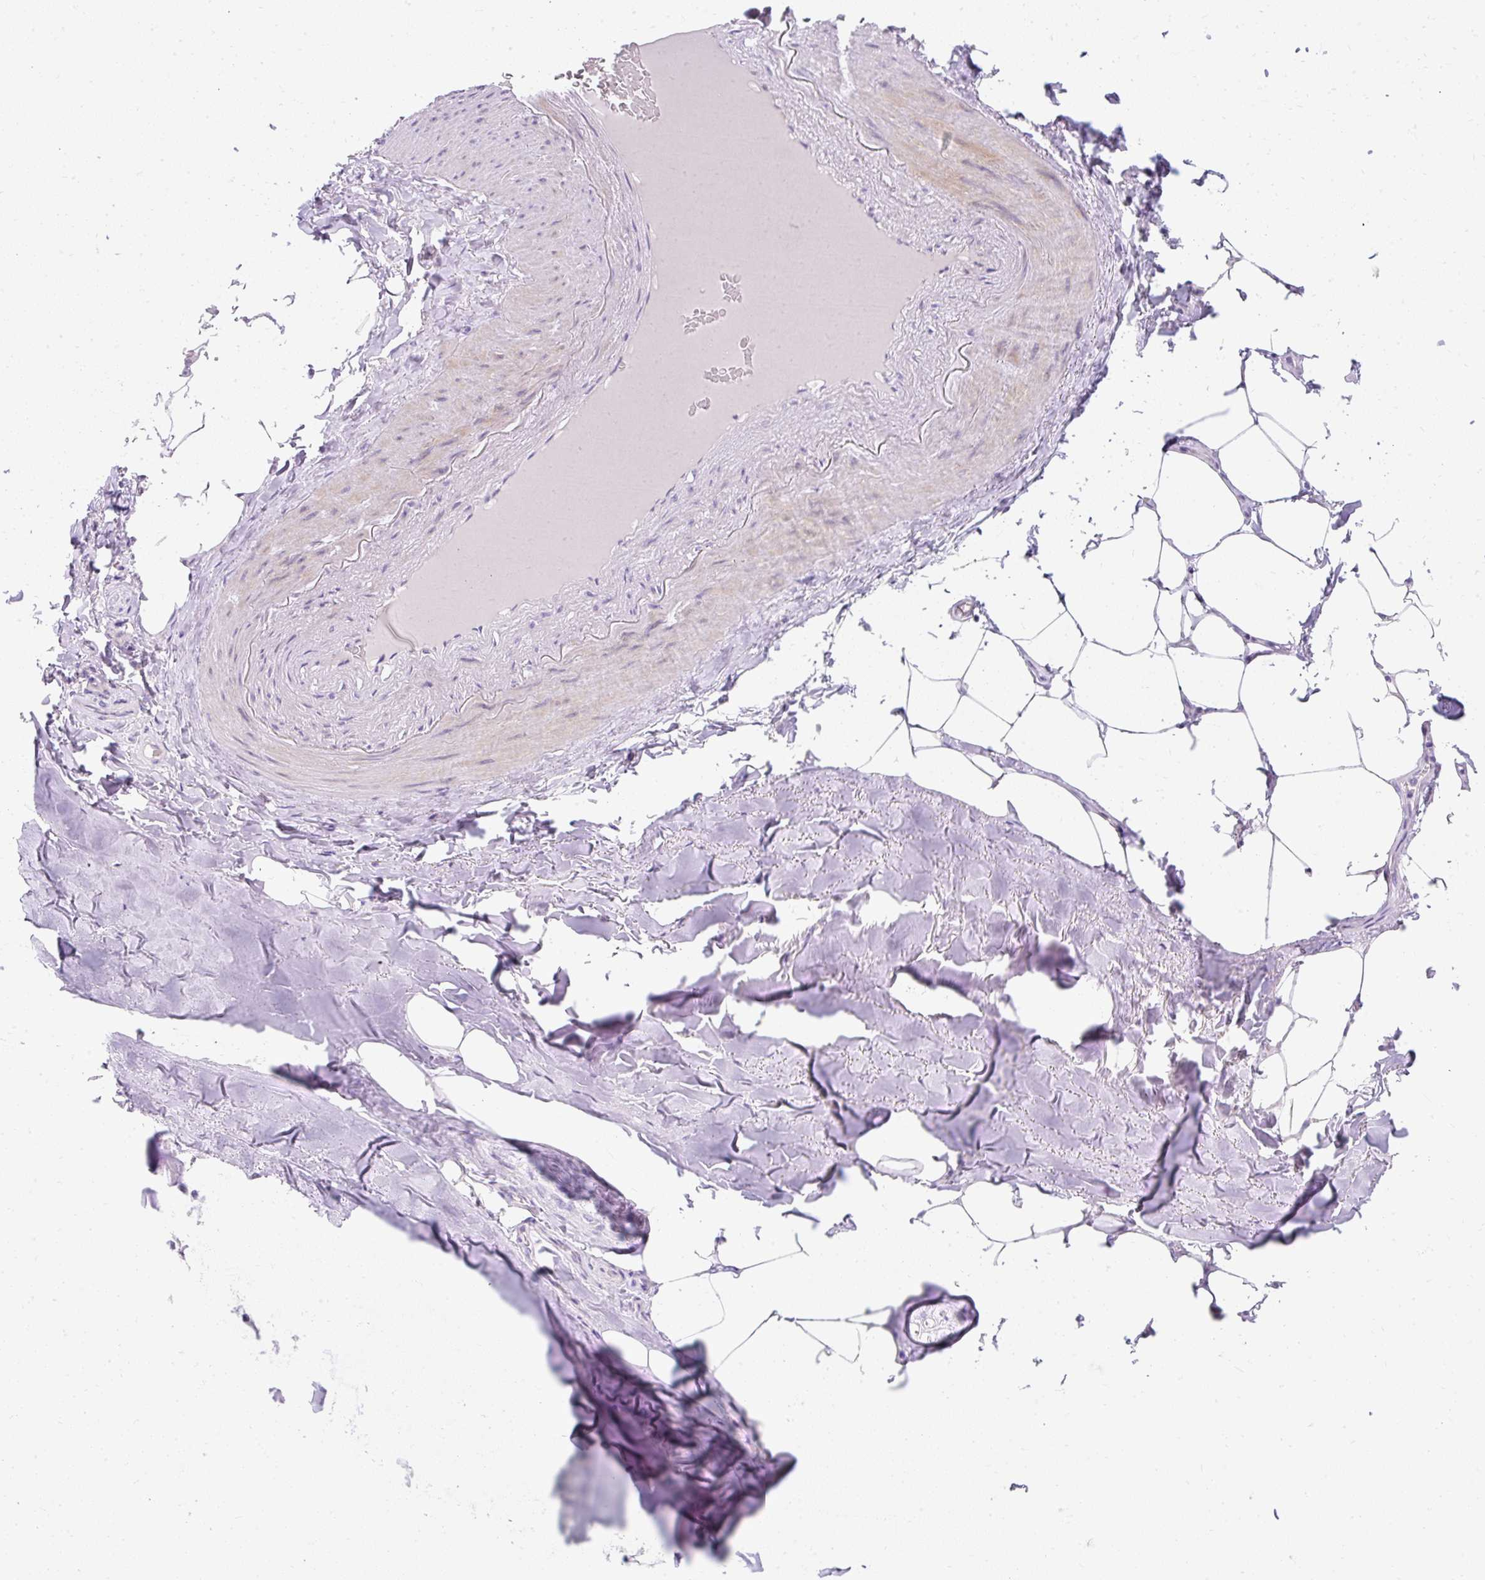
{"staining": {"intensity": "negative", "quantity": "none", "location": "none"}, "tissue": "adipose tissue", "cell_type": "Adipocytes", "image_type": "normal", "snomed": [{"axis": "morphology", "description": "Normal tissue, NOS"}, {"axis": "topography", "description": "Bronchus"}], "caption": "High power microscopy image of an immunohistochemistry (IHC) histopathology image of normal adipose tissue, revealing no significant positivity in adipocytes. (IHC, brightfield microscopy, high magnification).", "gene": "DTX4", "patient": {"sex": "male", "age": 66}}